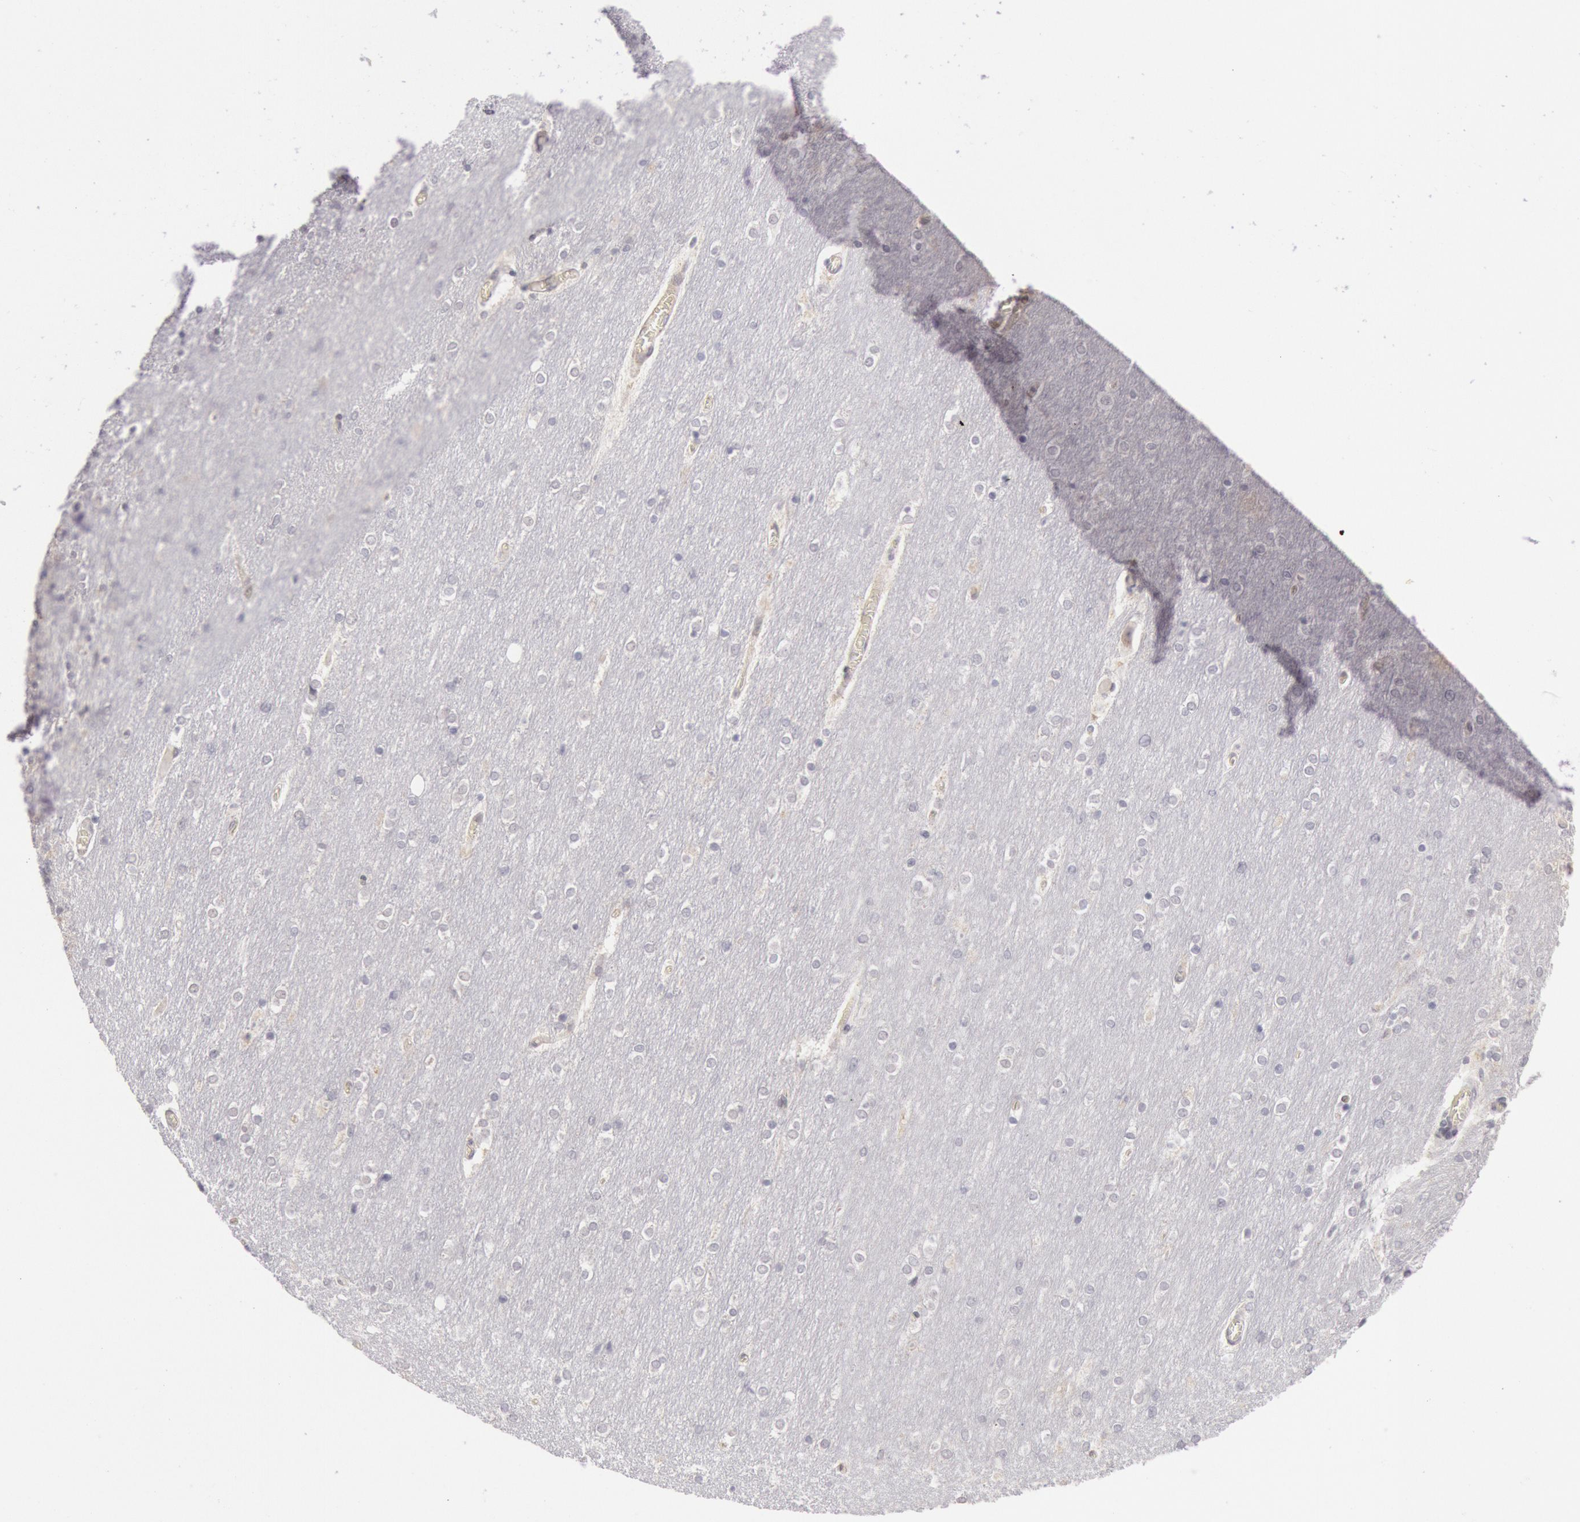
{"staining": {"intensity": "negative", "quantity": "none", "location": "none"}, "tissue": "cerebellum", "cell_type": "Cells in granular layer", "image_type": "normal", "snomed": [{"axis": "morphology", "description": "Normal tissue, NOS"}, {"axis": "topography", "description": "Cerebellum"}], "caption": "DAB immunohistochemical staining of benign human cerebellum reveals no significant expression in cells in granular layer. The staining was performed using DAB to visualize the protein expression in brown, while the nuclei were stained in blue with hematoxylin (Magnification: 20x).", "gene": "JOSD1", "patient": {"sex": "female", "age": 54}}